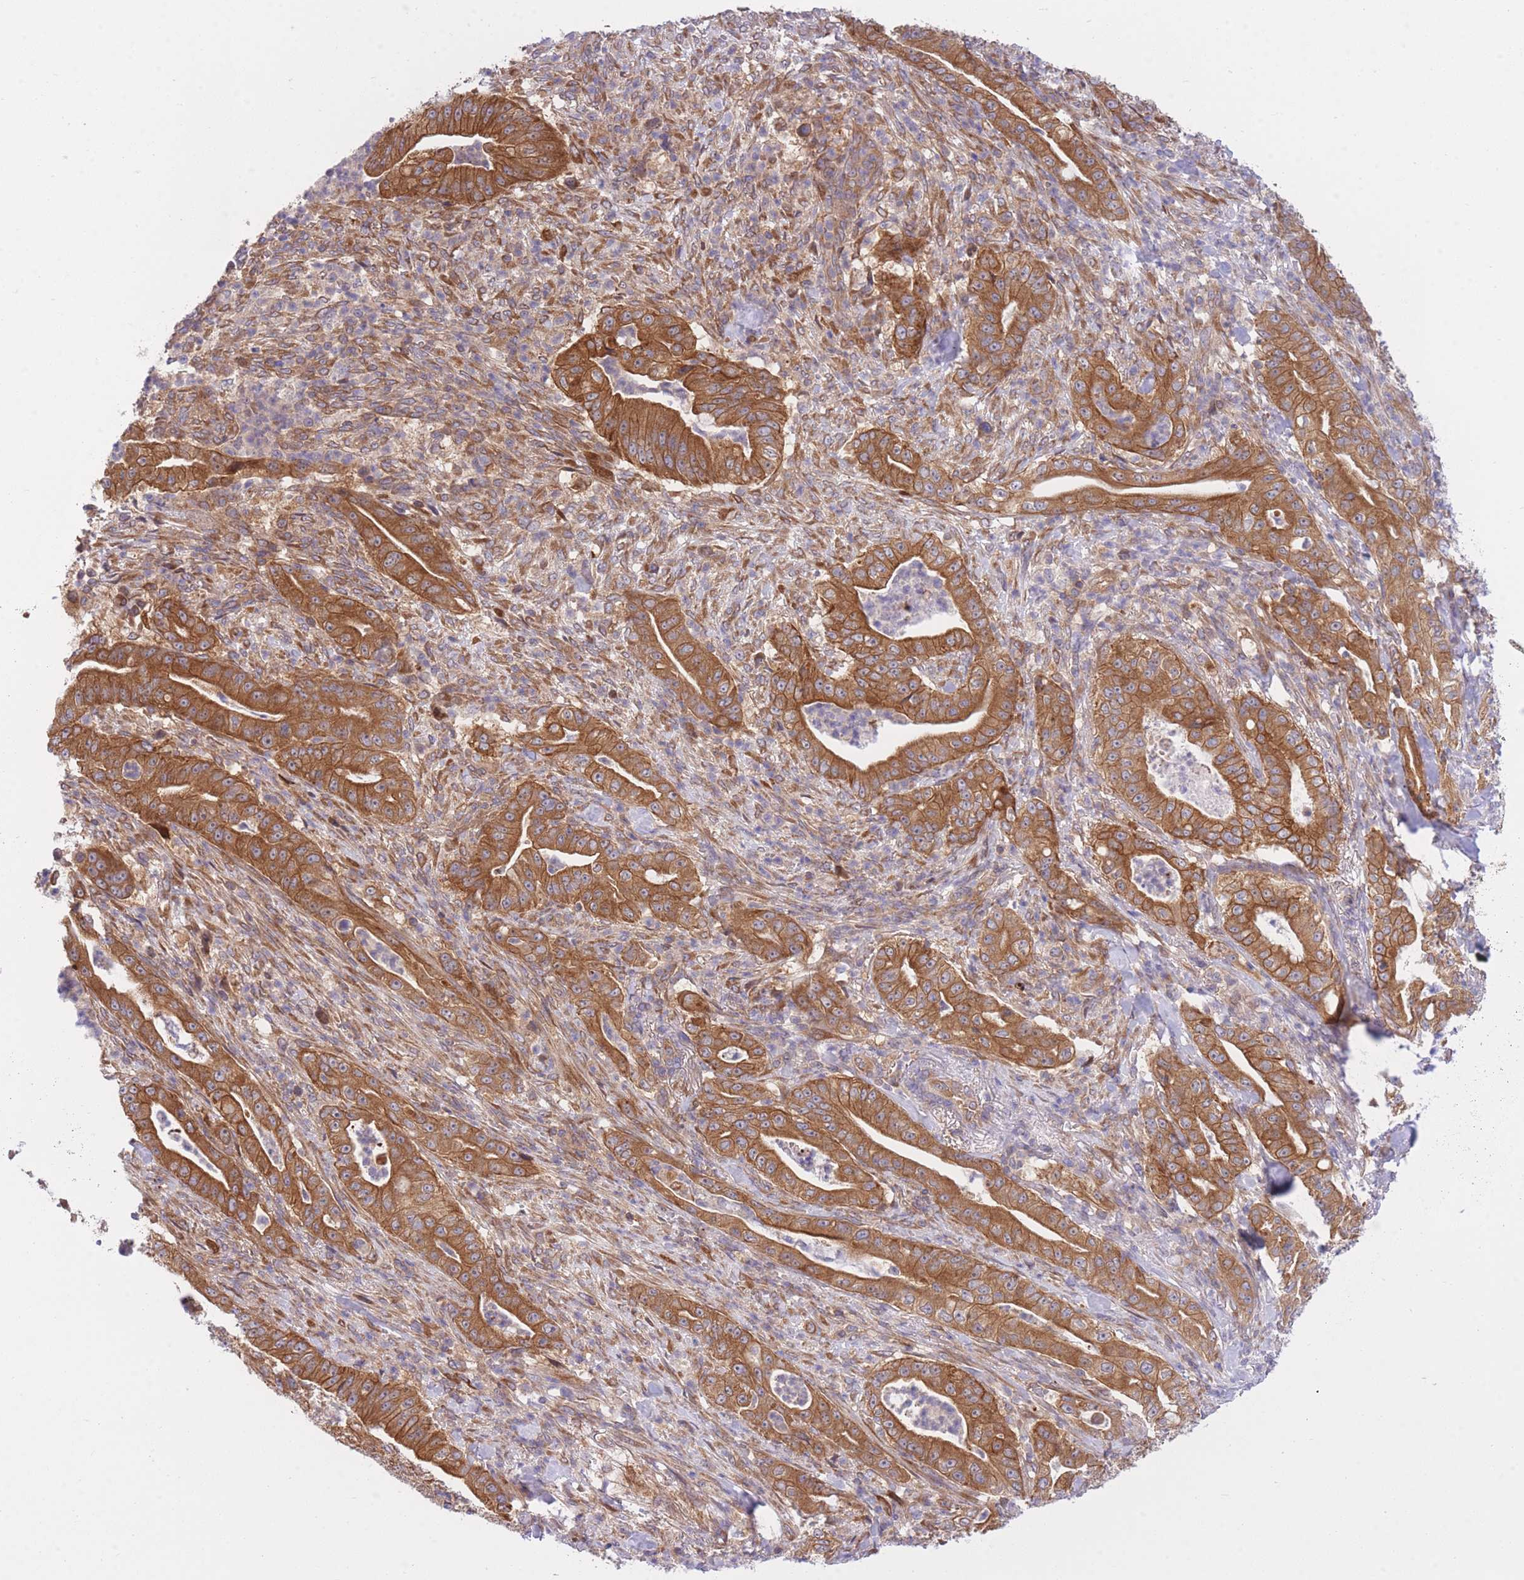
{"staining": {"intensity": "strong", "quantity": ">75%", "location": "cytoplasmic/membranous"}, "tissue": "pancreatic cancer", "cell_type": "Tumor cells", "image_type": "cancer", "snomed": [{"axis": "morphology", "description": "Adenocarcinoma, NOS"}, {"axis": "topography", "description": "Pancreas"}], "caption": "Adenocarcinoma (pancreatic) tissue demonstrates strong cytoplasmic/membranous staining in approximately >75% of tumor cells", "gene": "EIF2B2", "patient": {"sex": "male", "age": 71}}